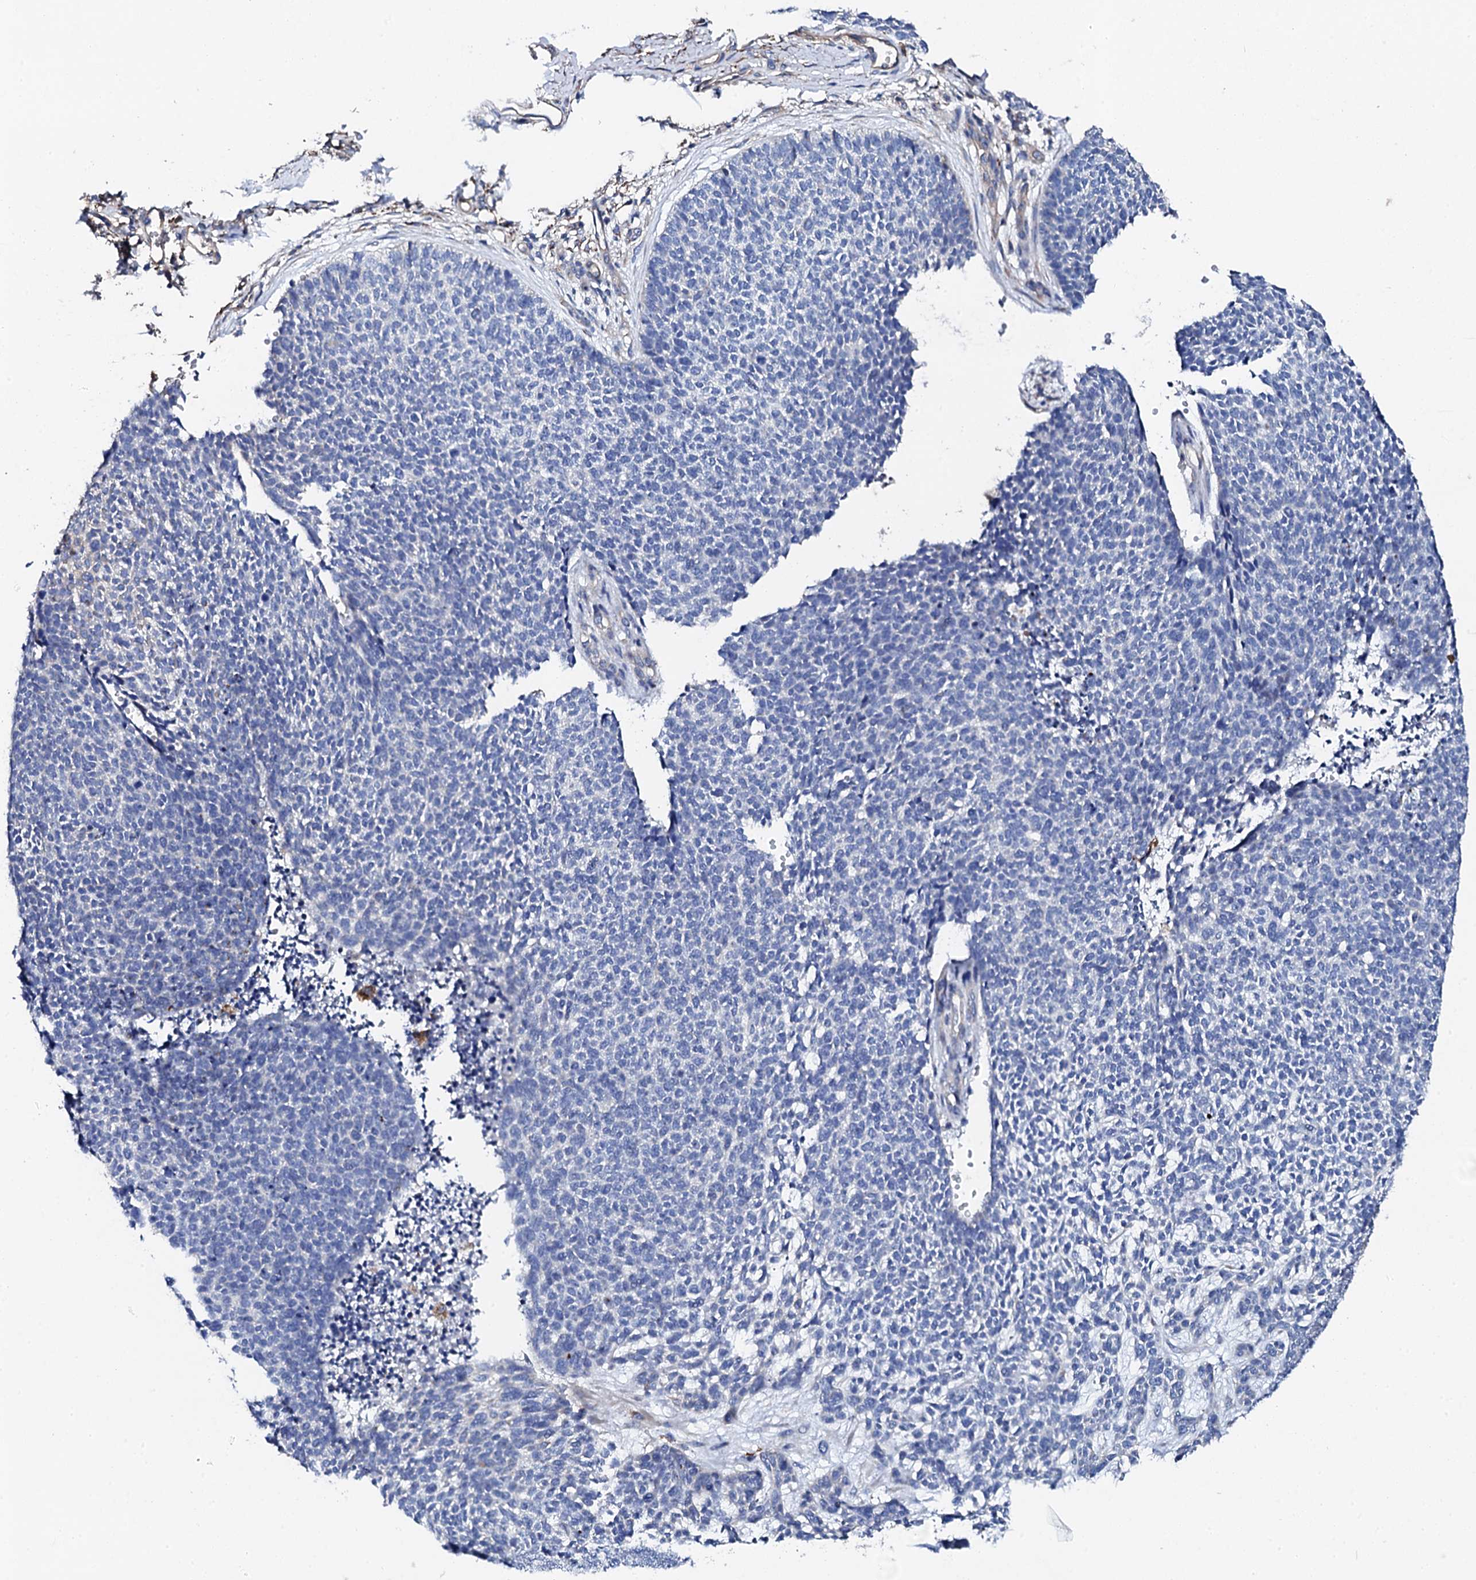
{"staining": {"intensity": "negative", "quantity": "none", "location": "none"}, "tissue": "skin cancer", "cell_type": "Tumor cells", "image_type": "cancer", "snomed": [{"axis": "morphology", "description": "Basal cell carcinoma"}, {"axis": "topography", "description": "Skin"}], "caption": "DAB (3,3'-diaminobenzidine) immunohistochemical staining of basal cell carcinoma (skin) reveals no significant expression in tumor cells.", "gene": "KLHL32", "patient": {"sex": "female", "age": 84}}